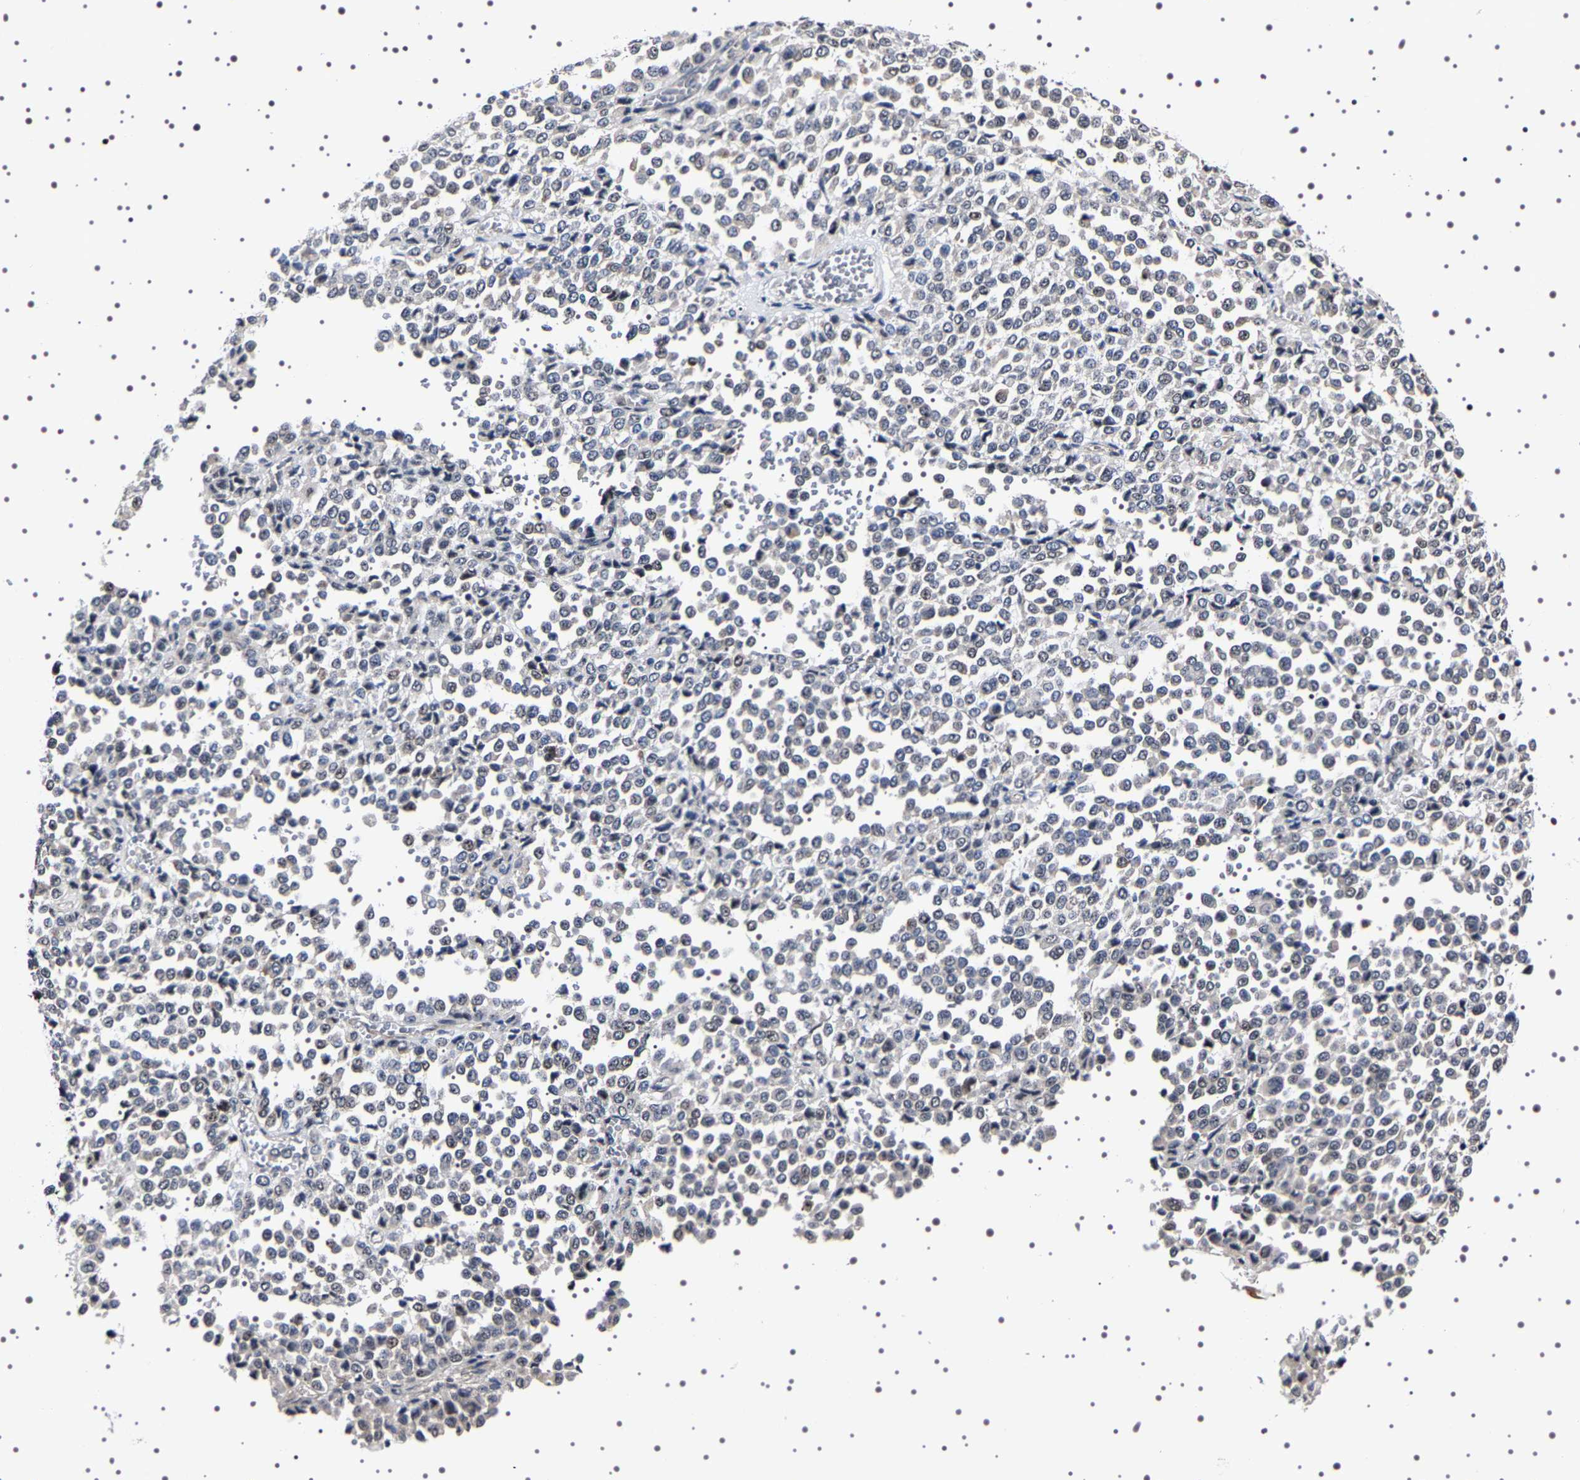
{"staining": {"intensity": "weak", "quantity": "25%-75%", "location": "nuclear"}, "tissue": "melanoma", "cell_type": "Tumor cells", "image_type": "cancer", "snomed": [{"axis": "morphology", "description": "Malignant melanoma, Metastatic site"}, {"axis": "topography", "description": "Pancreas"}], "caption": "Immunohistochemical staining of melanoma reveals weak nuclear protein staining in approximately 25%-75% of tumor cells. (Stains: DAB in brown, nuclei in blue, Microscopy: brightfield microscopy at high magnification).", "gene": "GNL3", "patient": {"sex": "female", "age": 30}}